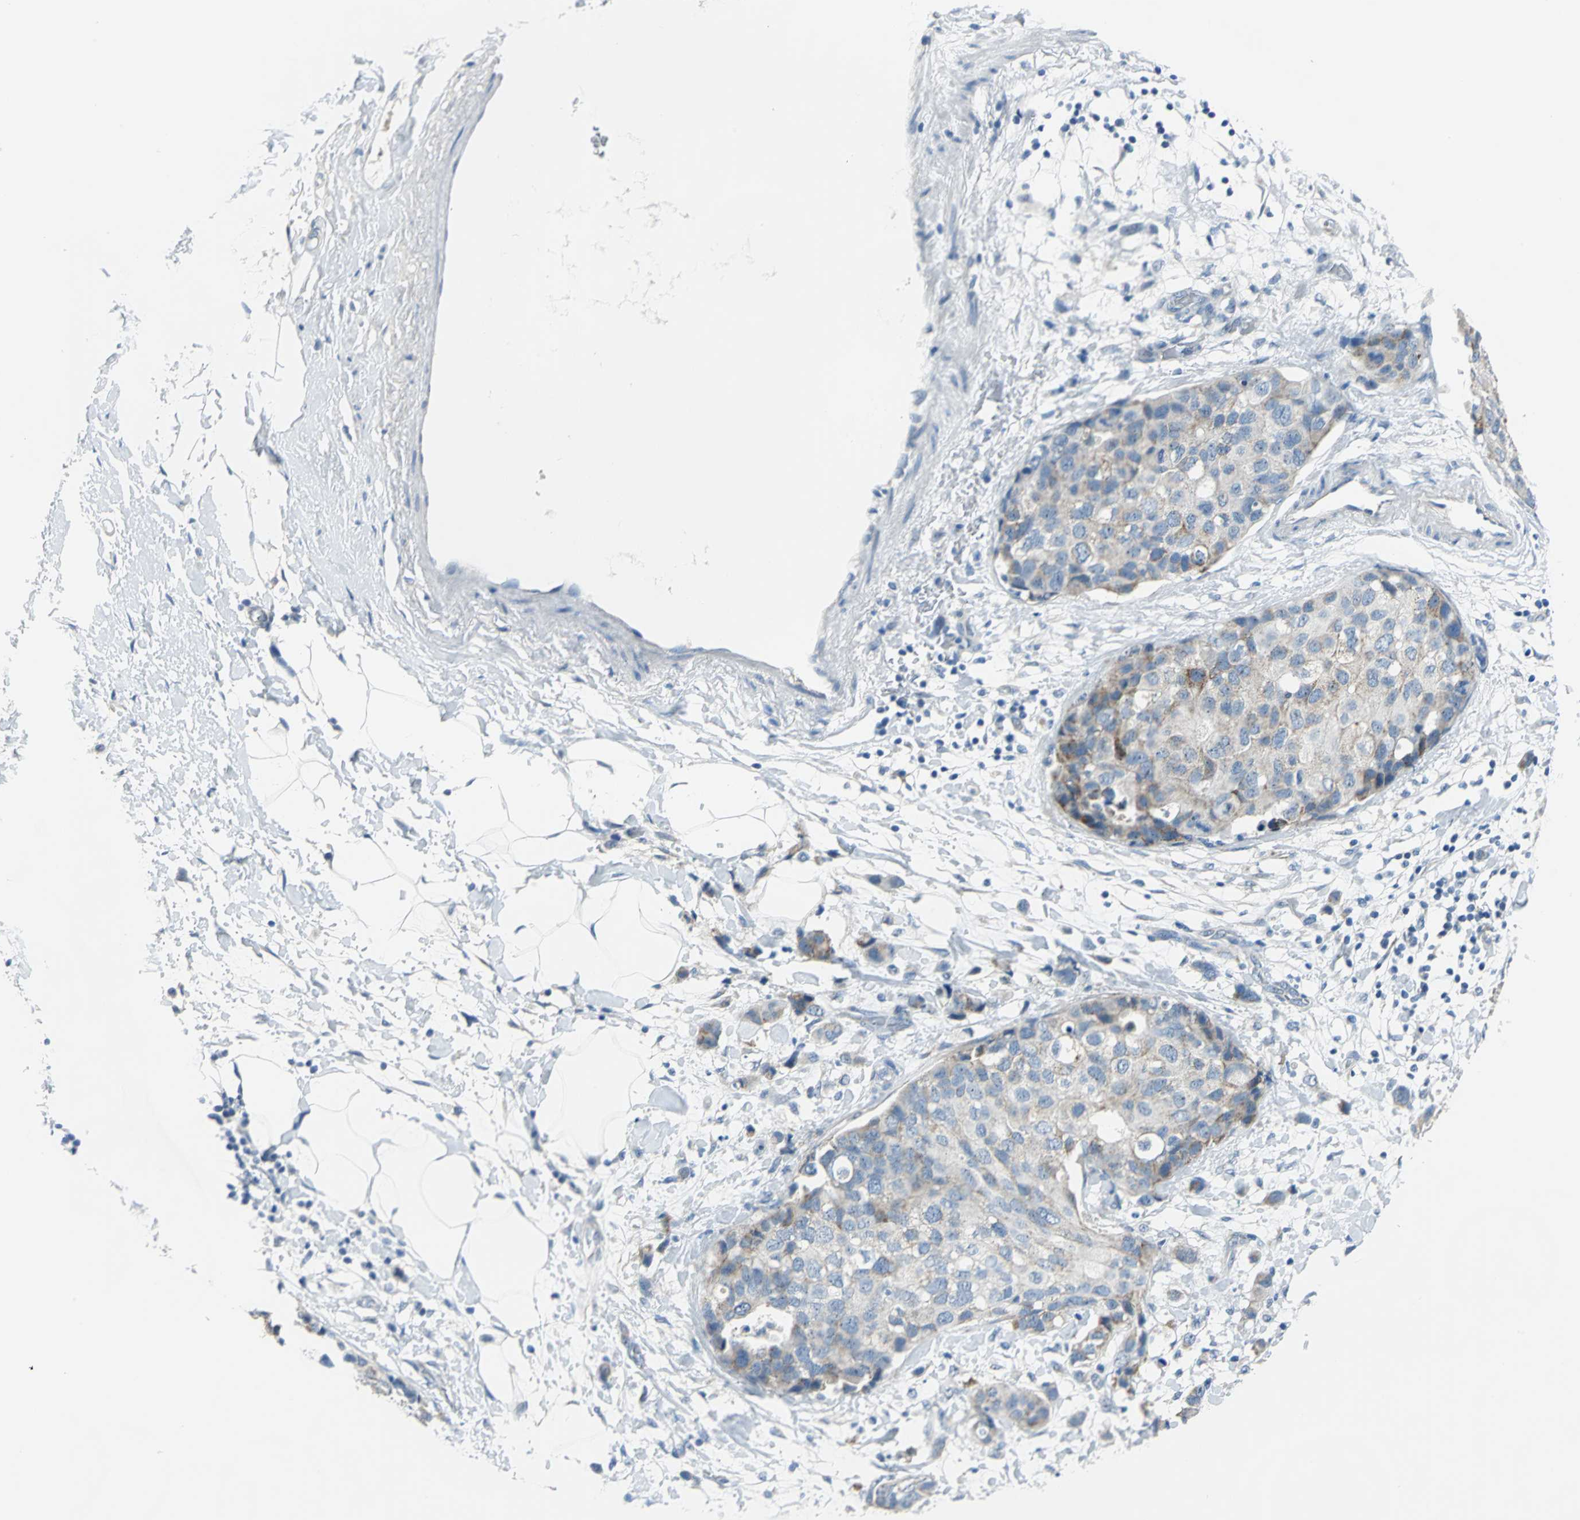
{"staining": {"intensity": "weak", "quantity": "25%-75%", "location": "cytoplasmic/membranous"}, "tissue": "breast cancer", "cell_type": "Tumor cells", "image_type": "cancer", "snomed": [{"axis": "morphology", "description": "Normal tissue, NOS"}, {"axis": "morphology", "description": "Duct carcinoma"}, {"axis": "topography", "description": "Breast"}], "caption": "Tumor cells demonstrate low levels of weak cytoplasmic/membranous staining in about 25%-75% of cells in breast cancer.", "gene": "MUC4", "patient": {"sex": "female", "age": 50}}